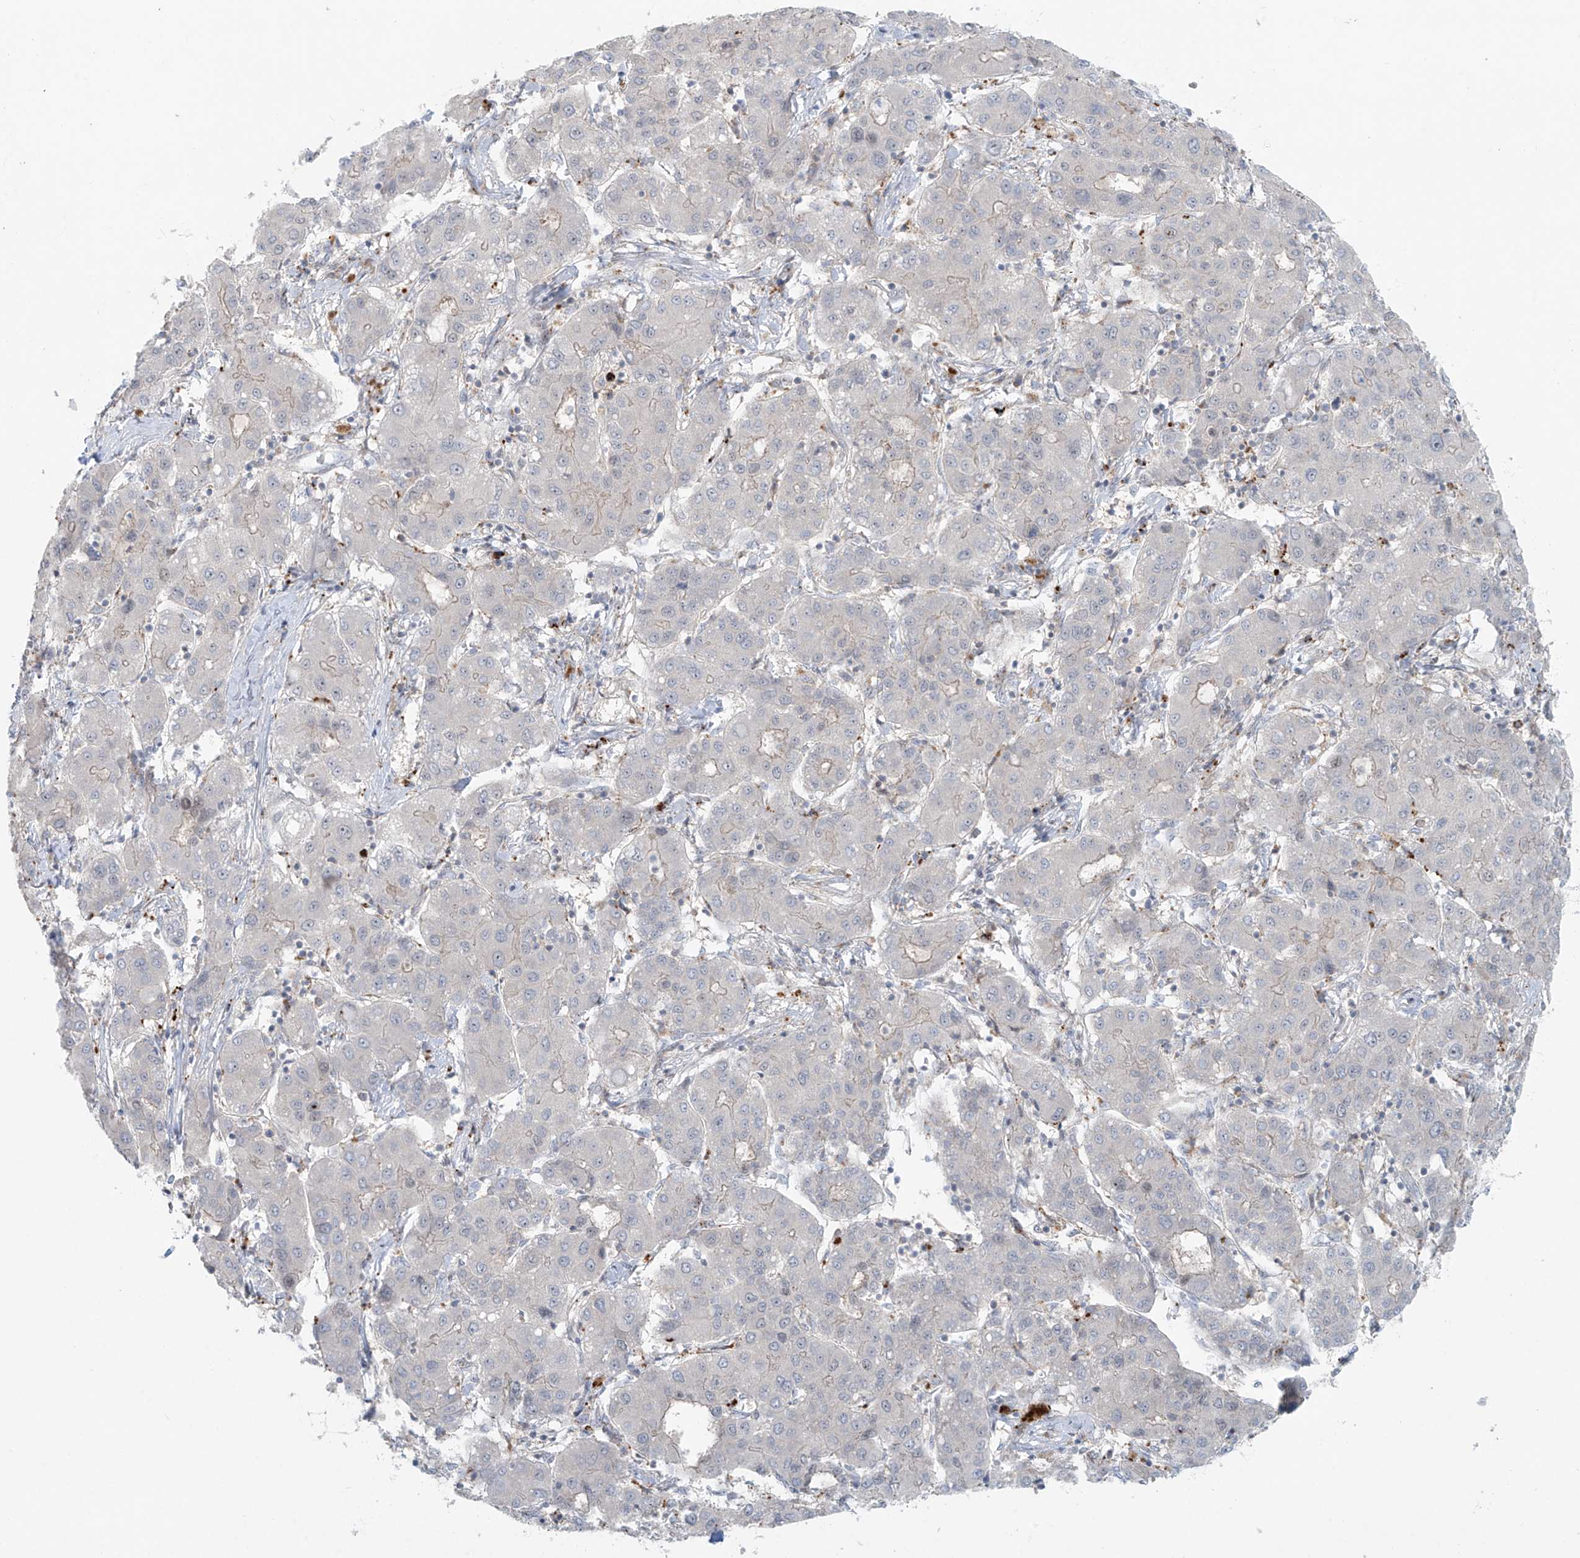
{"staining": {"intensity": "weak", "quantity": "<25%", "location": "cytoplasmic/membranous"}, "tissue": "liver cancer", "cell_type": "Tumor cells", "image_type": "cancer", "snomed": [{"axis": "morphology", "description": "Carcinoma, Hepatocellular, NOS"}, {"axis": "topography", "description": "Liver"}], "caption": "Photomicrograph shows no protein expression in tumor cells of liver cancer tissue.", "gene": "PPAT", "patient": {"sex": "male", "age": 65}}